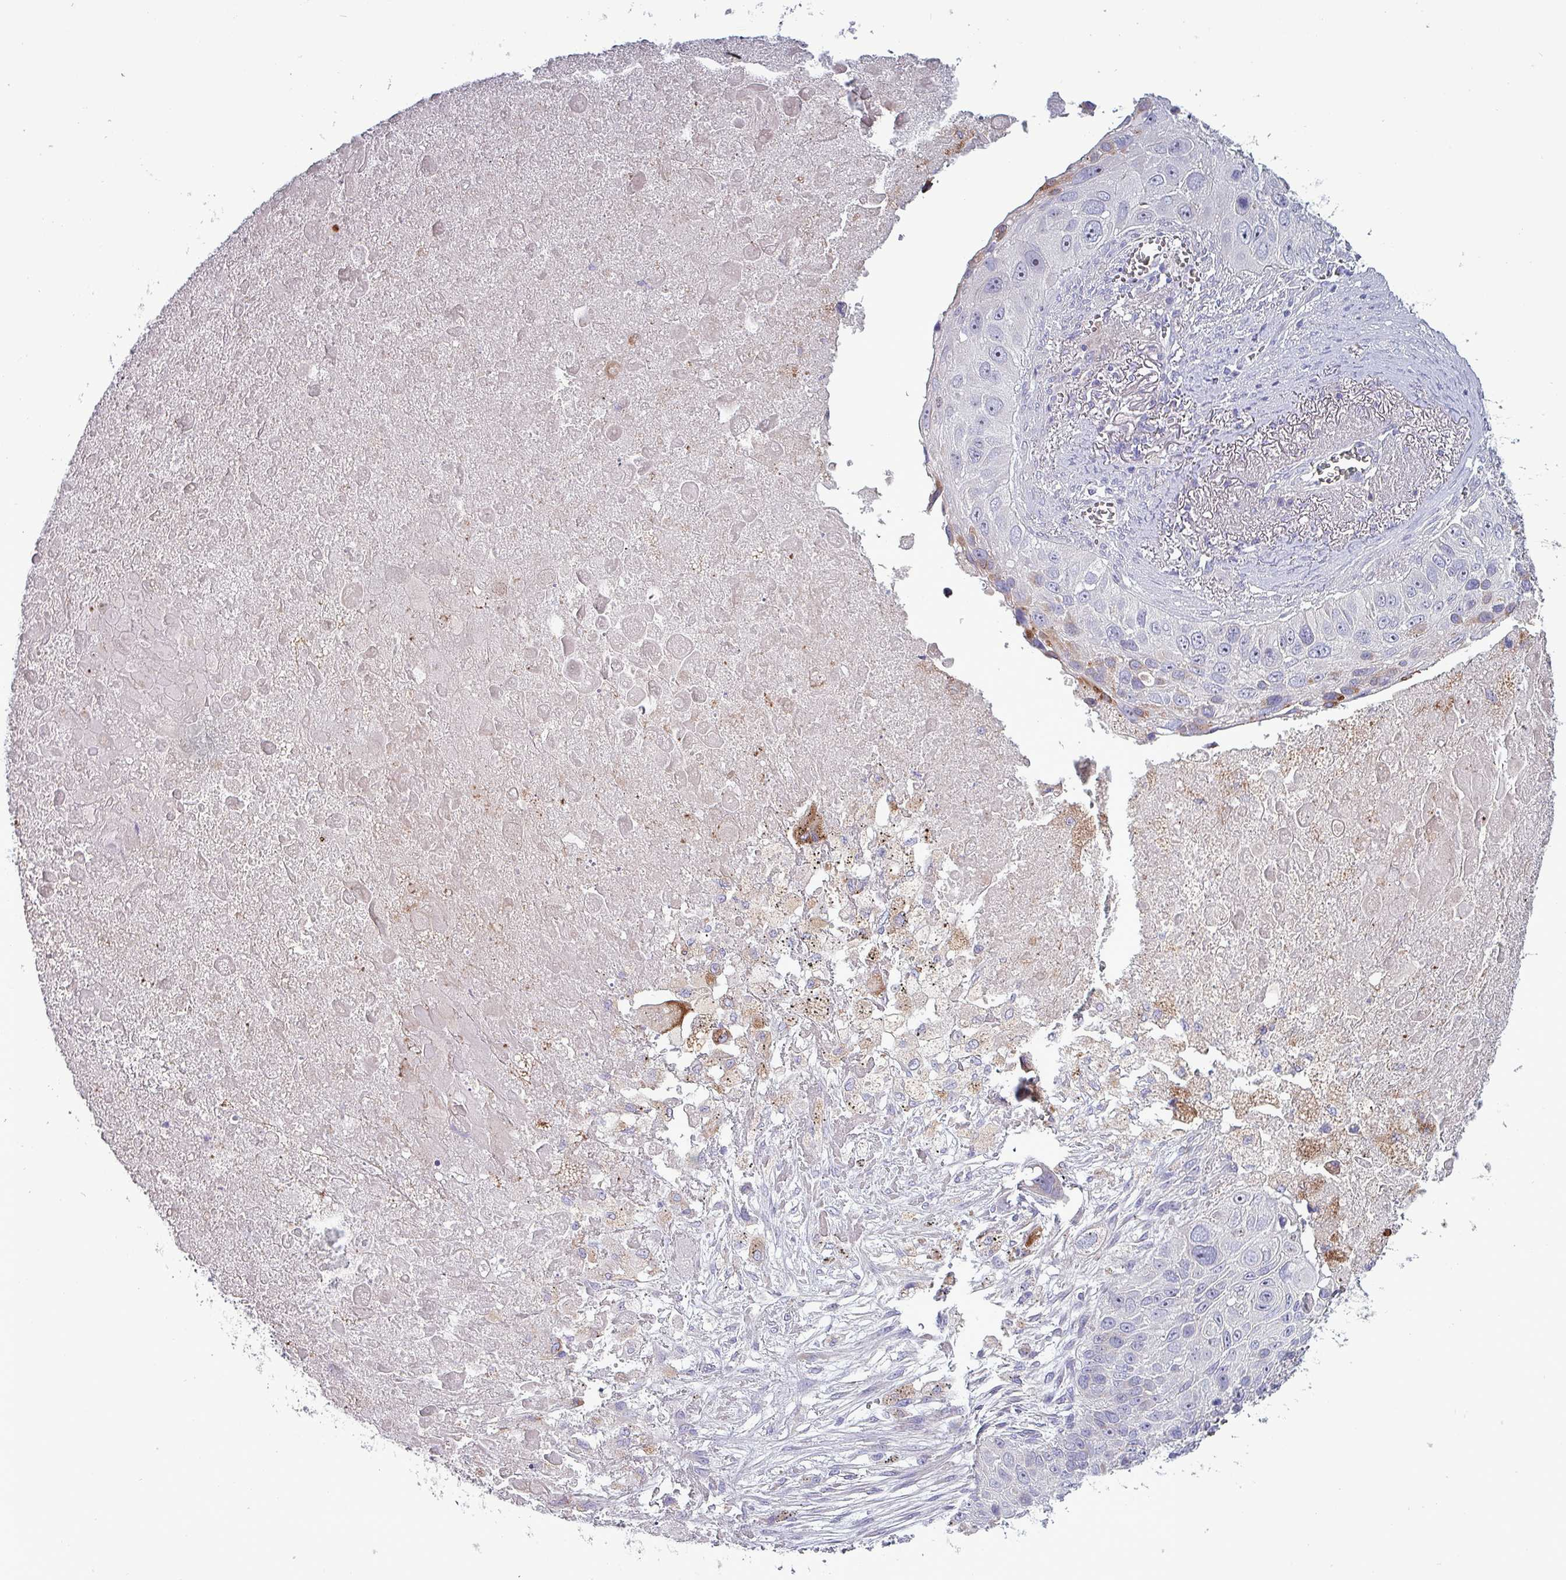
{"staining": {"intensity": "negative", "quantity": "none", "location": "none"}, "tissue": "lung cancer", "cell_type": "Tumor cells", "image_type": "cancer", "snomed": [{"axis": "morphology", "description": "Squamous cell carcinoma, NOS"}, {"axis": "topography", "description": "Lung"}], "caption": "This micrograph is of lung cancer stained with immunohistochemistry to label a protein in brown with the nuclei are counter-stained blue. There is no positivity in tumor cells.", "gene": "HSD3B7", "patient": {"sex": "male", "age": 66}}